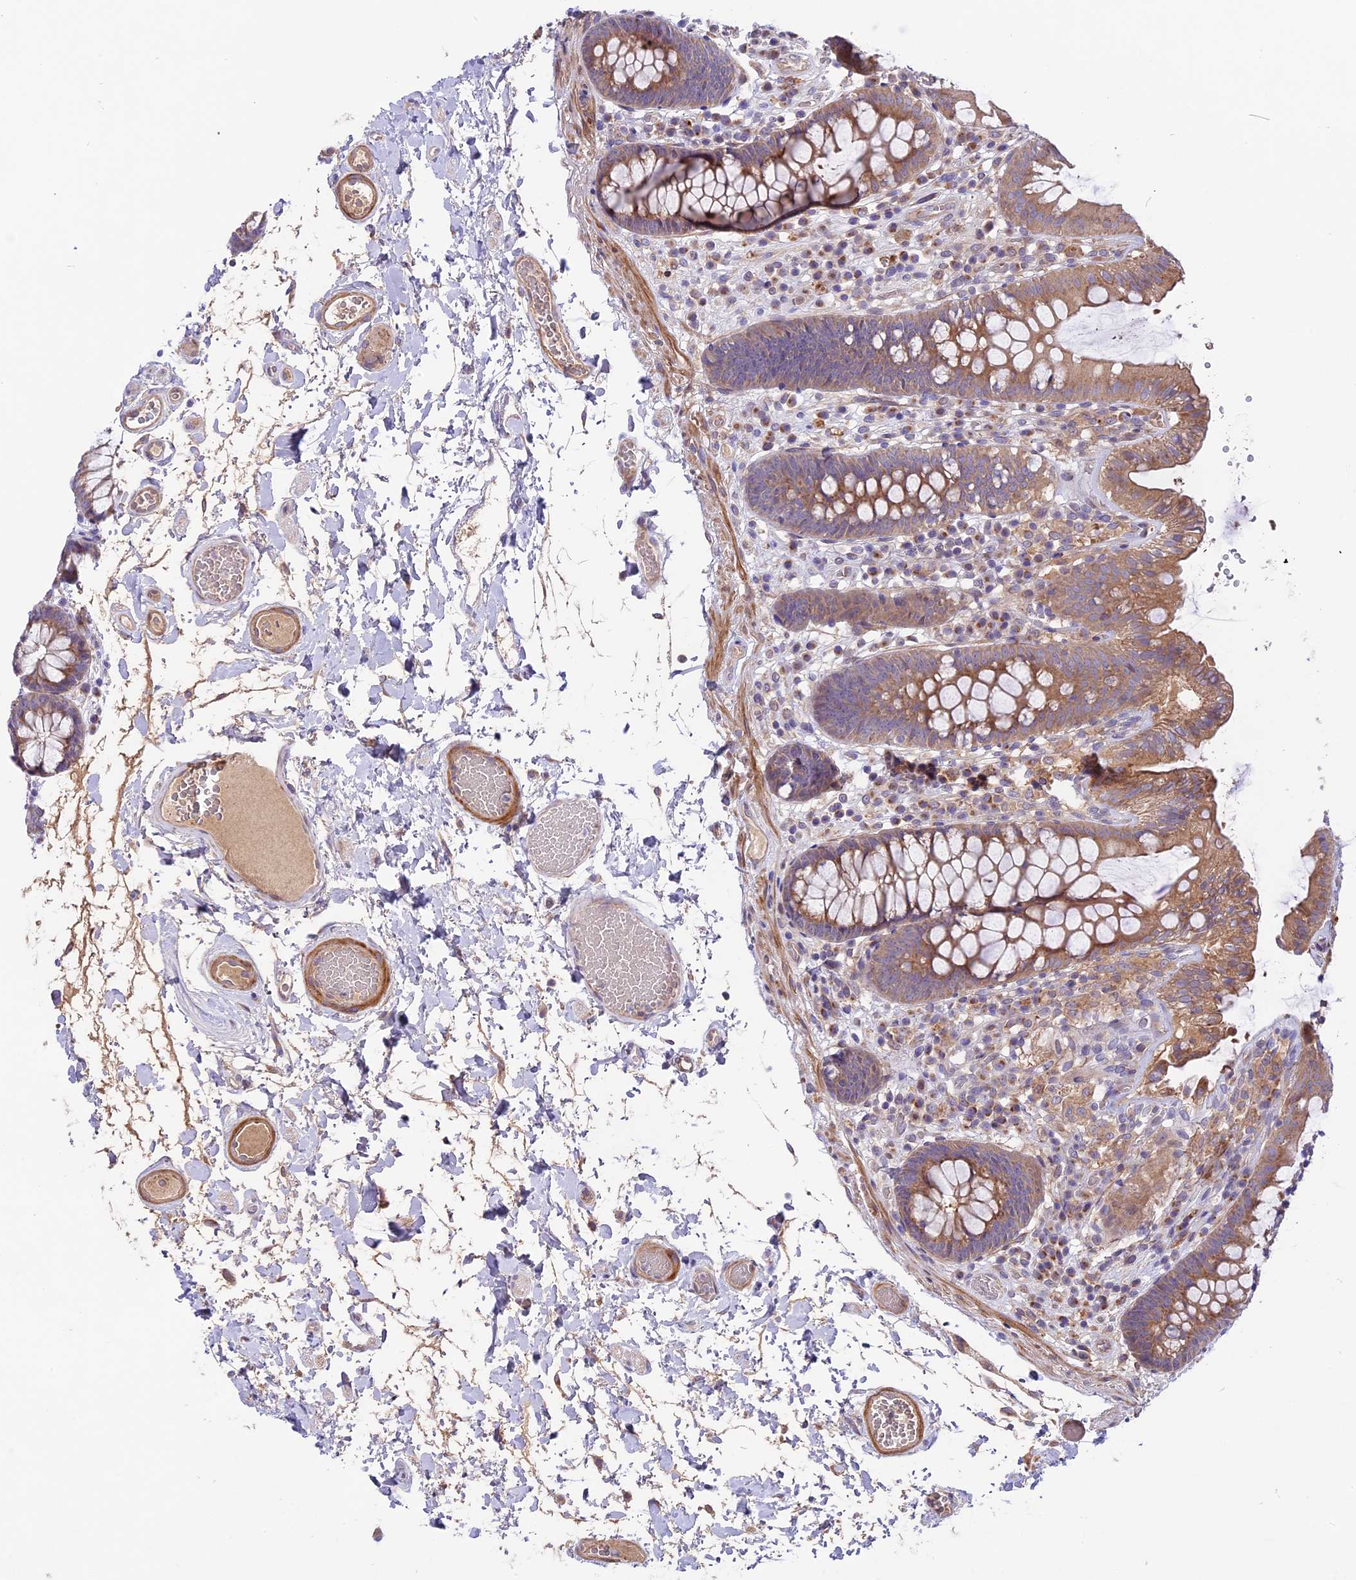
{"staining": {"intensity": "moderate", "quantity": ">75%", "location": "cytoplasmic/membranous"}, "tissue": "colon", "cell_type": "Endothelial cells", "image_type": "normal", "snomed": [{"axis": "morphology", "description": "Normal tissue, NOS"}, {"axis": "topography", "description": "Colon"}], "caption": "IHC of normal human colon displays medium levels of moderate cytoplasmic/membranous expression in approximately >75% of endothelial cells.", "gene": "COG8", "patient": {"sex": "male", "age": 84}}